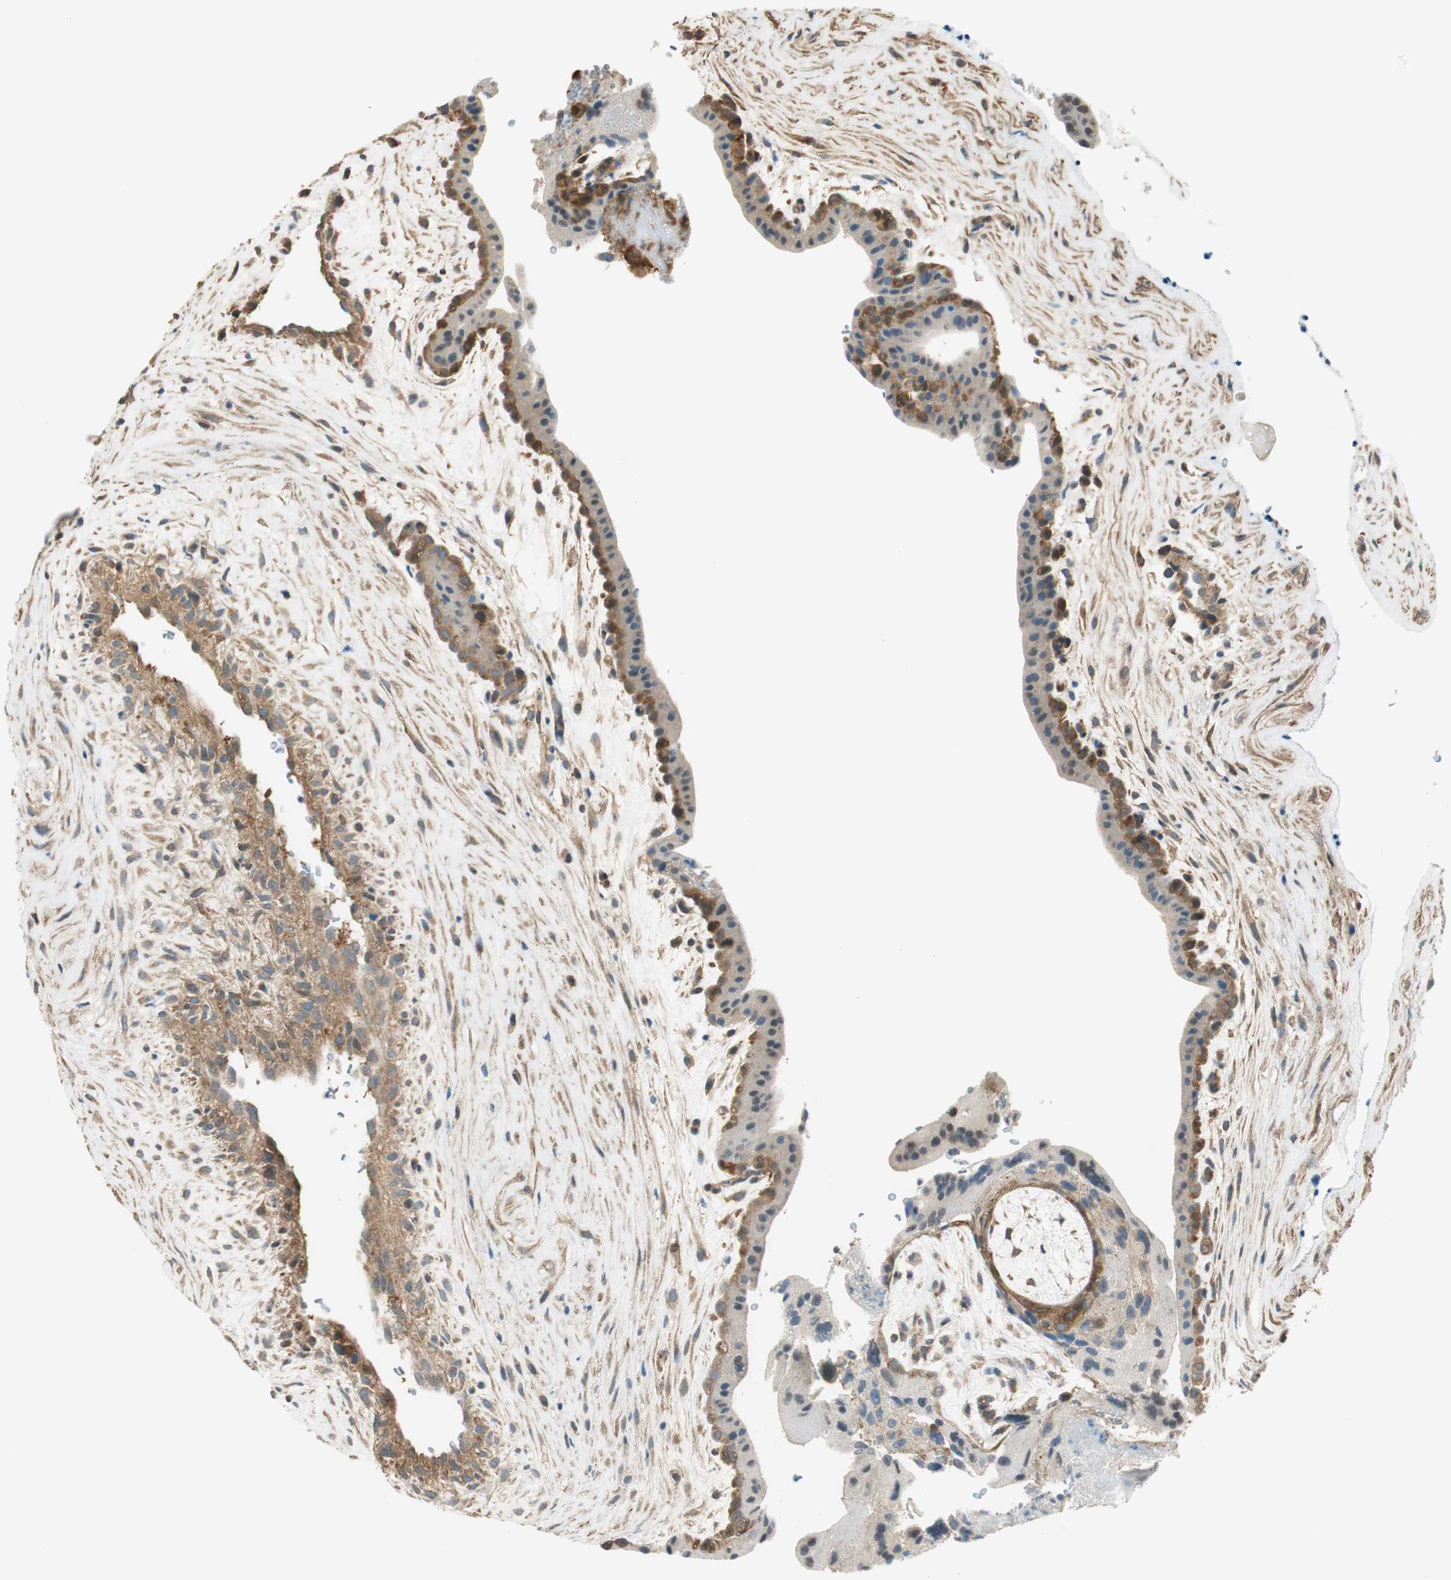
{"staining": {"intensity": "negative", "quantity": "none", "location": "none"}, "tissue": "placenta", "cell_type": "Decidual cells", "image_type": "normal", "snomed": [{"axis": "morphology", "description": "Normal tissue, NOS"}, {"axis": "topography", "description": "Placenta"}], "caption": "Immunohistochemical staining of benign human placenta reveals no significant staining in decidual cells. Nuclei are stained in blue.", "gene": "PI4K2B", "patient": {"sex": "female", "age": 35}}